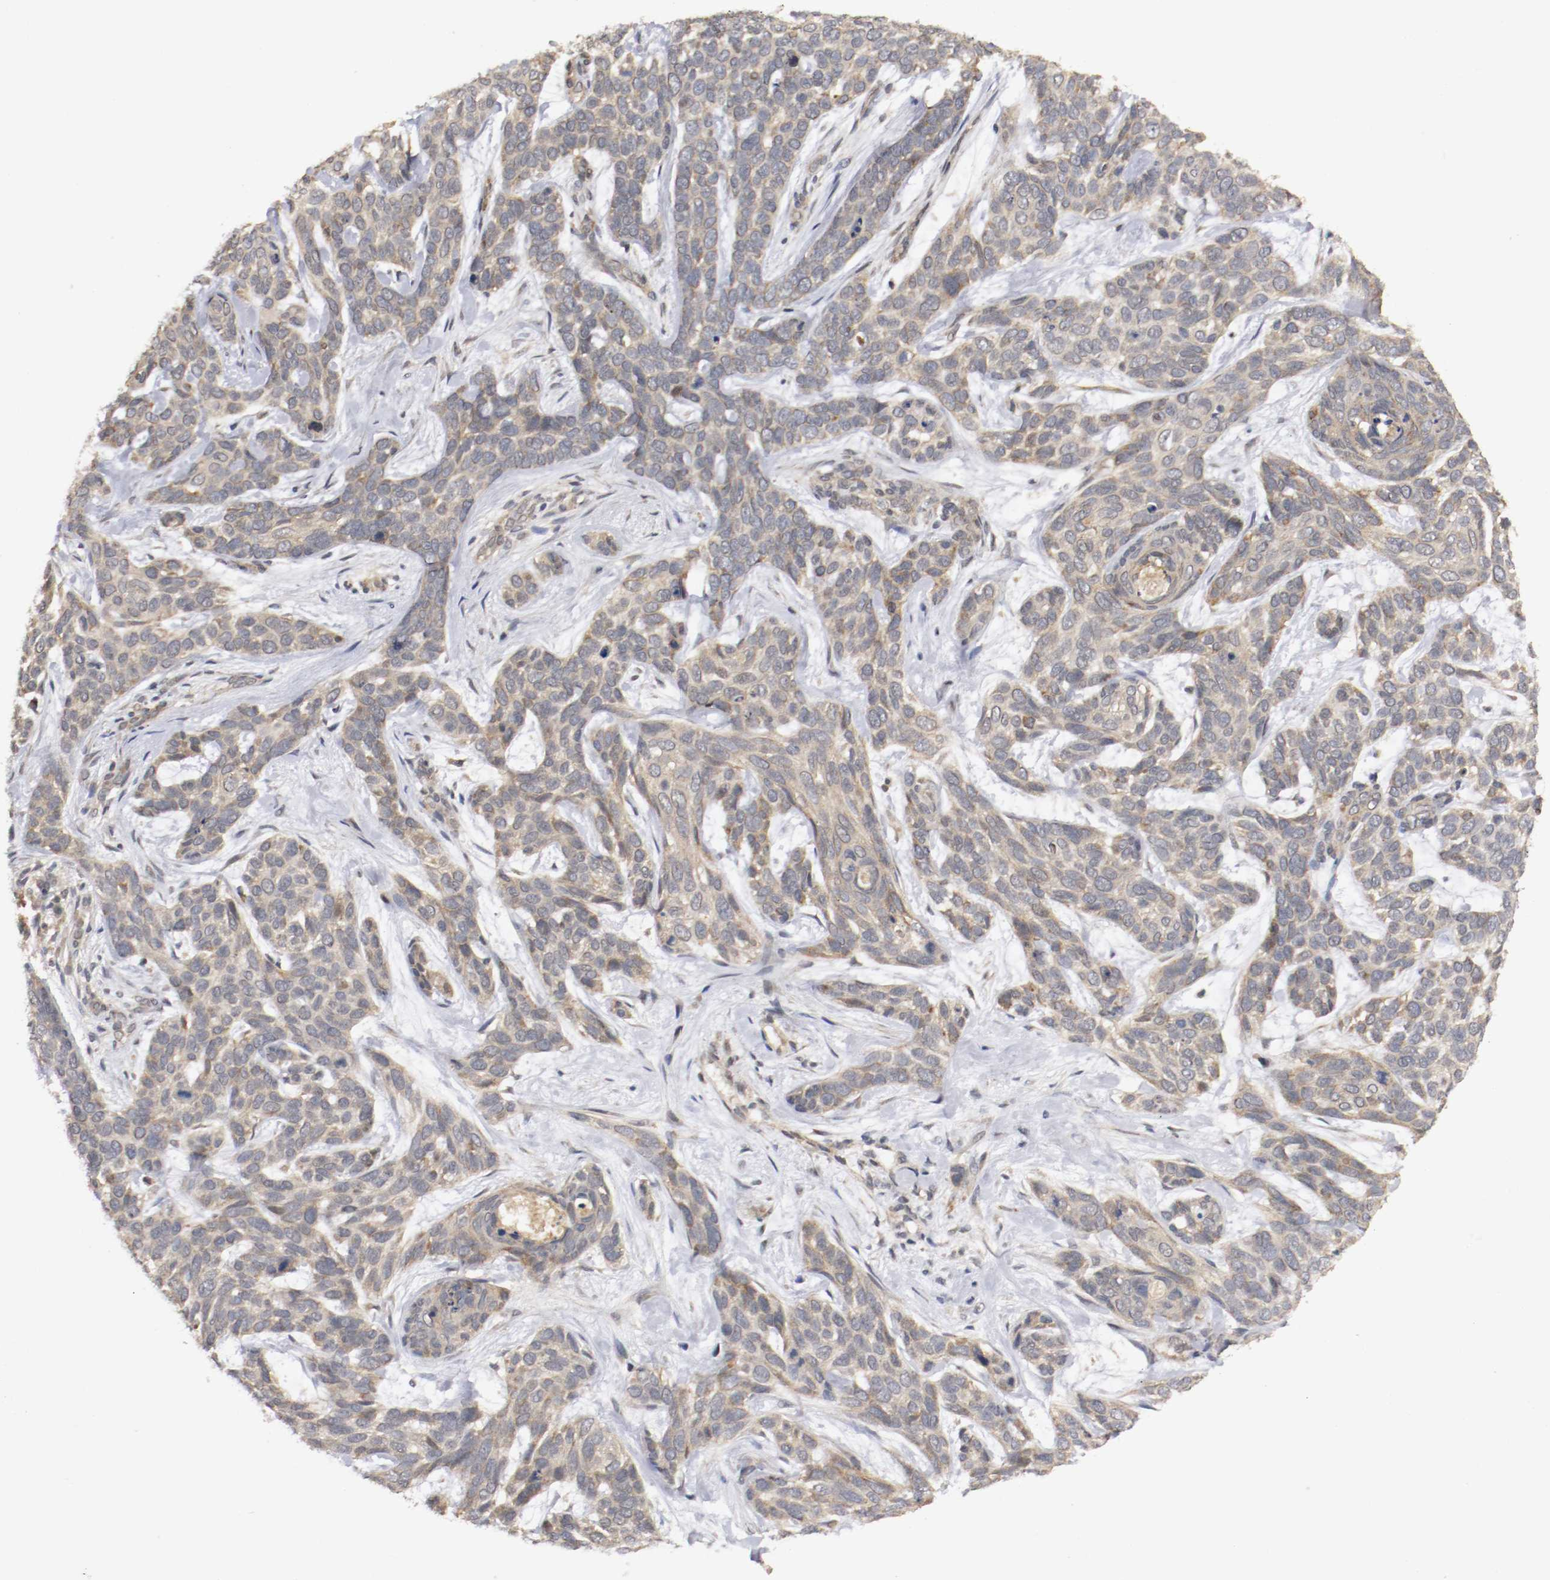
{"staining": {"intensity": "weak", "quantity": ">75%", "location": "cytoplasmic/membranous"}, "tissue": "skin cancer", "cell_type": "Tumor cells", "image_type": "cancer", "snomed": [{"axis": "morphology", "description": "Basal cell carcinoma"}, {"axis": "topography", "description": "Skin"}], "caption": "A low amount of weak cytoplasmic/membranous positivity is identified in about >75% of tumor cells in skin cancer (basal cell carcinoma) tissue. The protein of interest is stained brown, and the nuclei are stained in blue (DAB IHC with brightfield microscopy, high magnification).", "gene": "TNFRSF1B", "patient": {"sex": "male", "age": 87}}